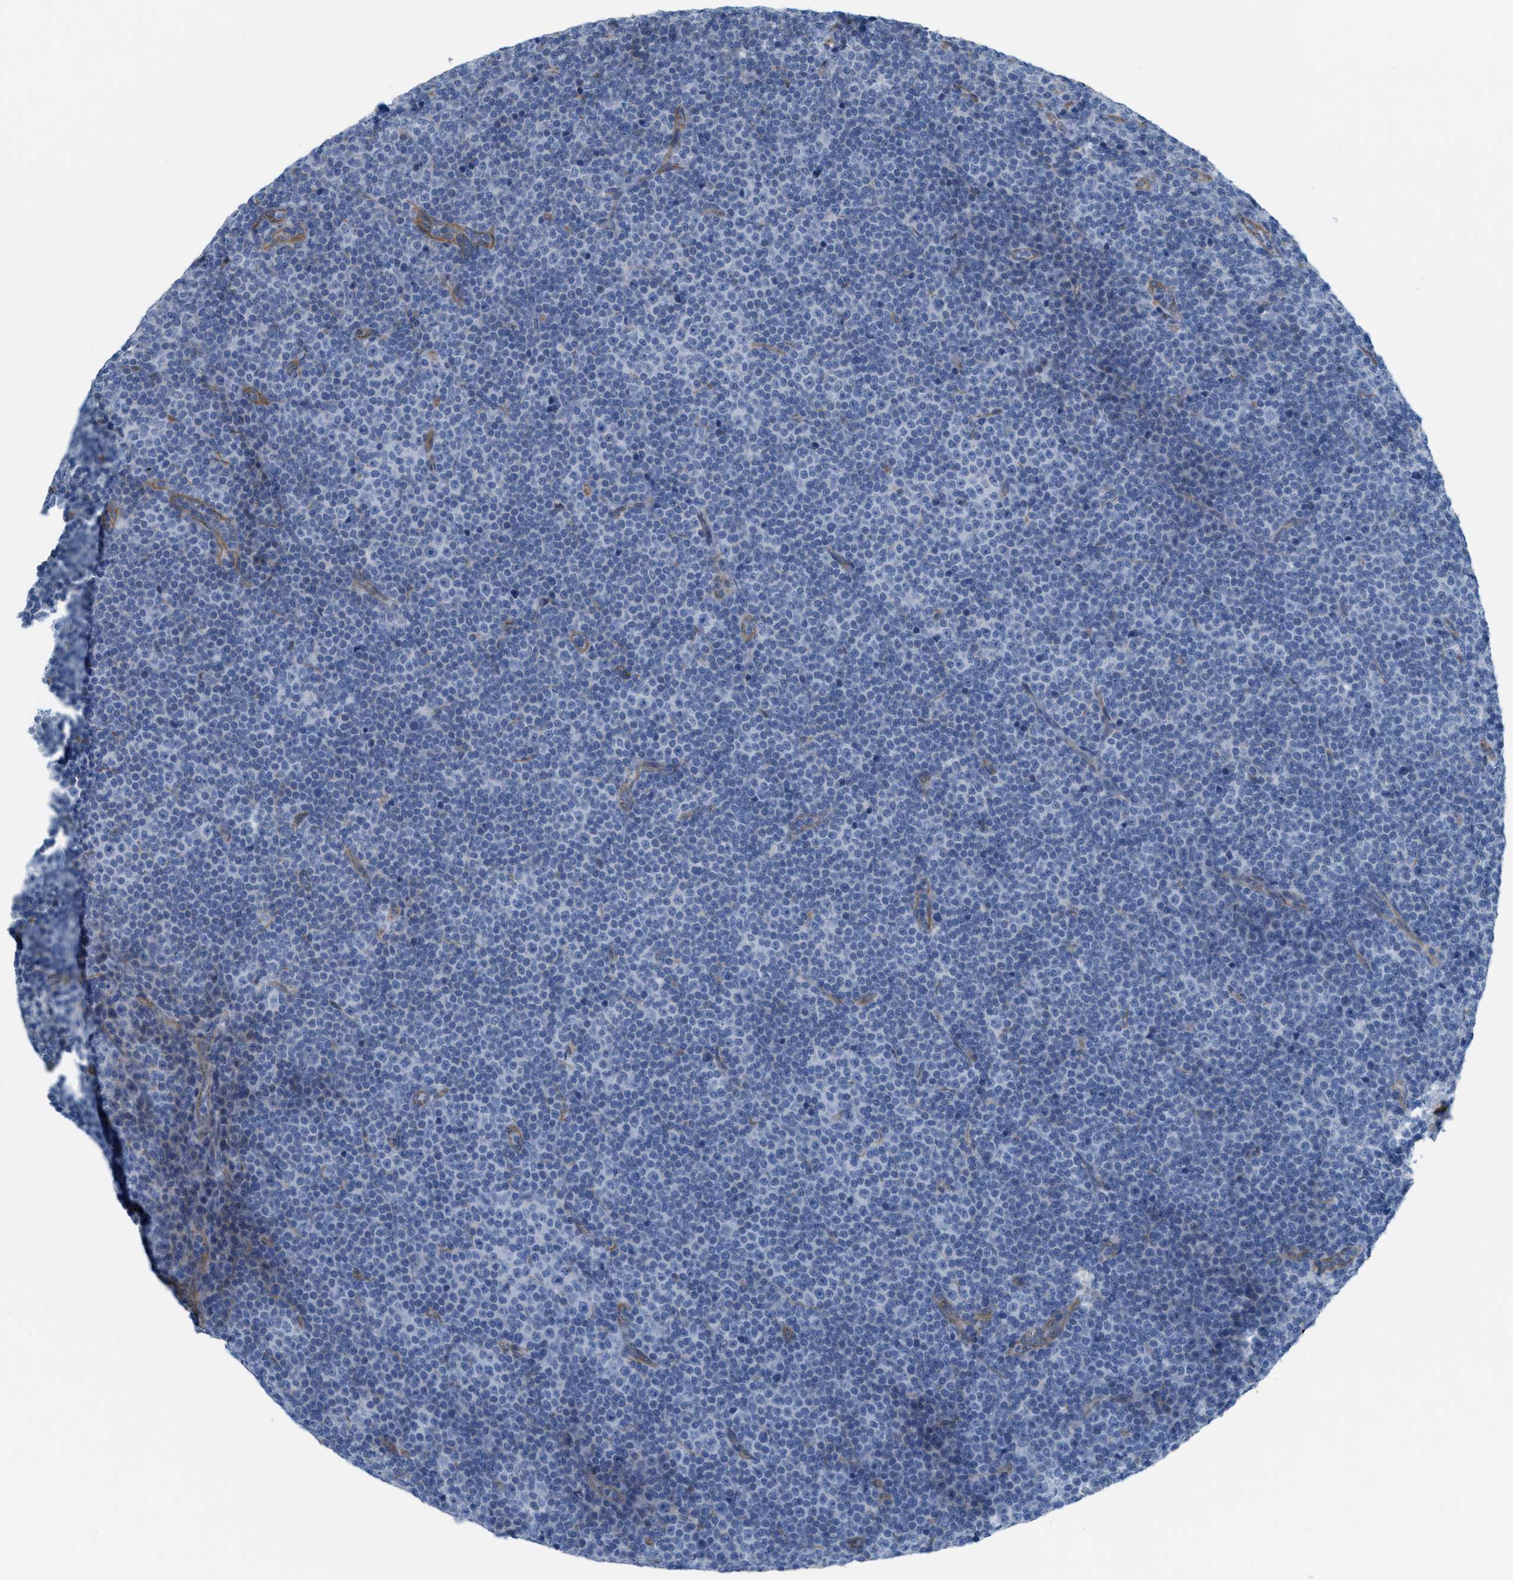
{"staining": {"intensity": "negative", "quantity": "none", "location": "none"}, "tissue": "lymphoma", "cell_type": "Tumor cells", "image_type": "cancer", "snomed": [{"axis": "morphology", "description": "Malignant lymphoma, non-Hodgkin's type, Low grade"}, {"axis": "topography", "description": "Lymph node"}], "caption": "Tumor cells show no significant protein positivity in low-grade malignant lymphoma, non-Hodgkin's type.", "gene": "SLC12A1", "patient": {"sex": "female", "age": 67}}